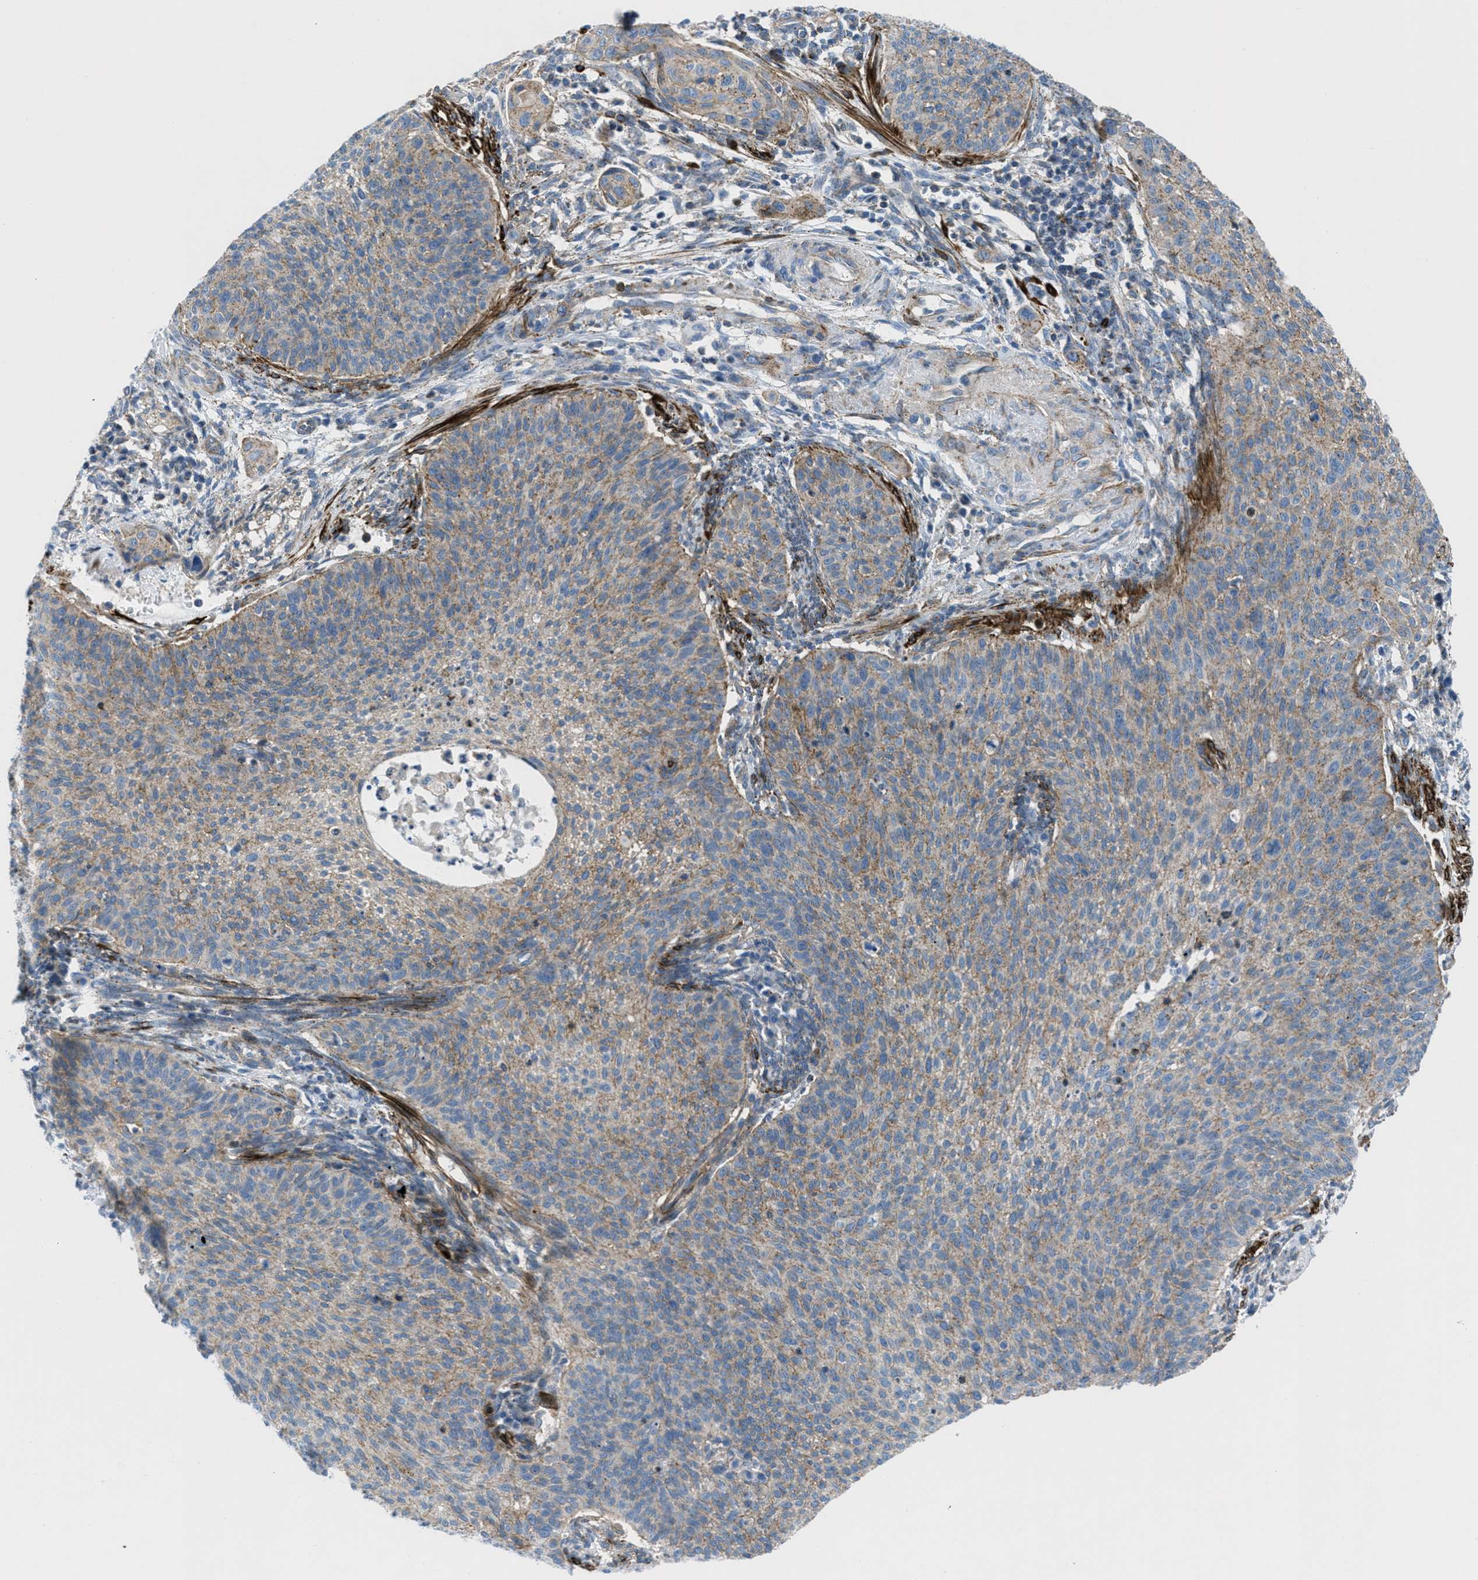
{"staining": {"intensity": "weak", "quantity": ">75%", "location": "cytoplasmic/membranous"}, "tissue": "cervical cancer", "cell_type": "Tumor cells", "image_type": "cancer", "snomed": [{"axis": "morphology", "description": "Squamous cell carcinoma, NOS"}, {"axis": "topography", "description": "Cervix"}], "caption": "This micrograph displays immunohistochemistry staining of human cervical squamous cell carcinoma, with low weak cytoplasmic/membranous positivity in about >75% of tumor cells.", "gene": "MFSD13A", "patient": {"sex": "female", "age": 70}}